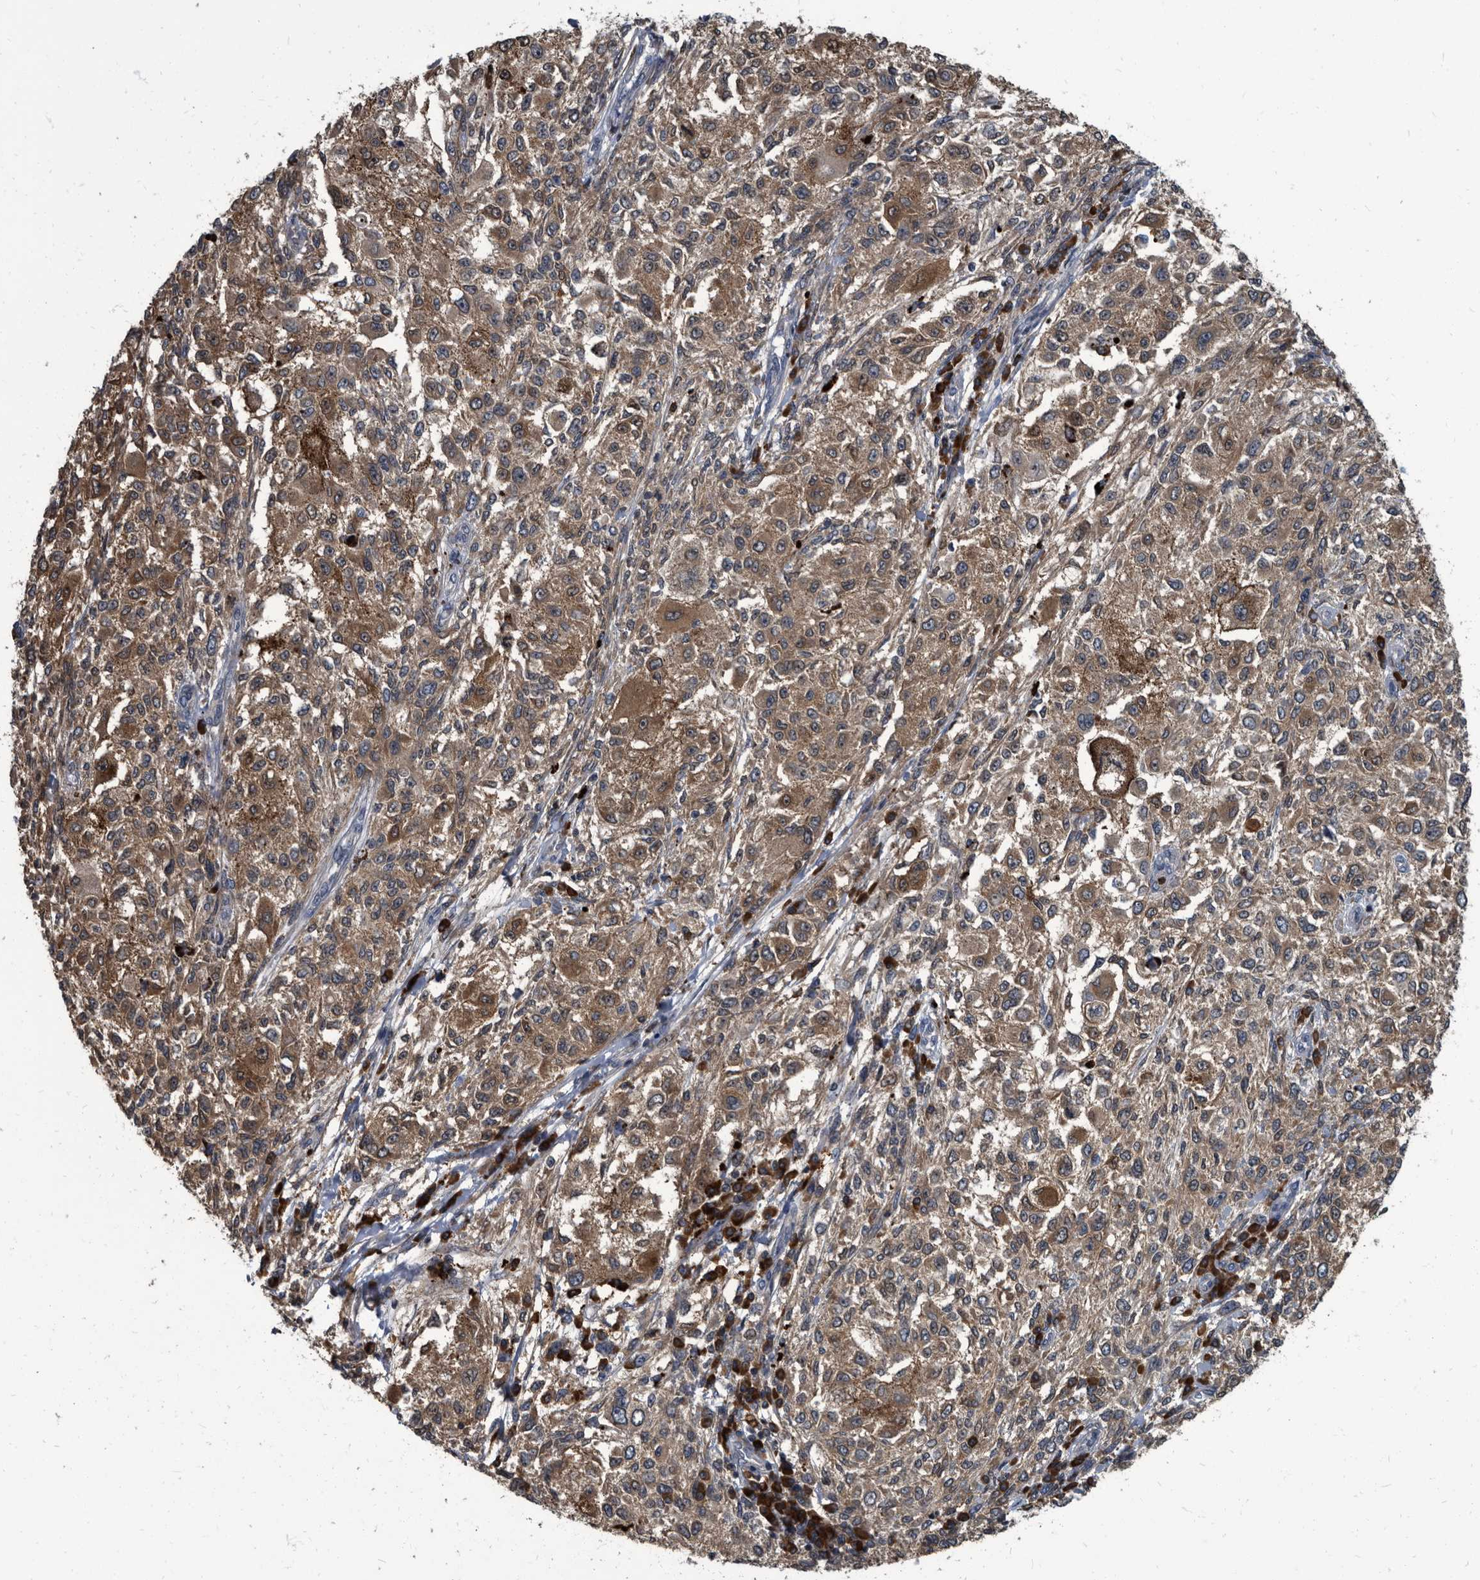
{"staining": {"intensity": "moderate", "quantity": ">75%", "location": "cytoplasmic/membranous"}, "tissue": "melanoma", "cell_type": "Tumor cells", "image_type": "cancer", "snomed": [{"axis": "morphology", "description": "Necrosis, NOS"}, {"axis": "morphology", "description": "Malignant melanoma, NOS"}, {"axis": "topography", "description": "Skin"}], "caption": "Protein expression analysis of human melanoma reveals moderate cytoplasmic/membranous staining in approximately >75% of tumor cells.", "gene": "CDV3", "patient": {"sex": "female", "age": 87}}